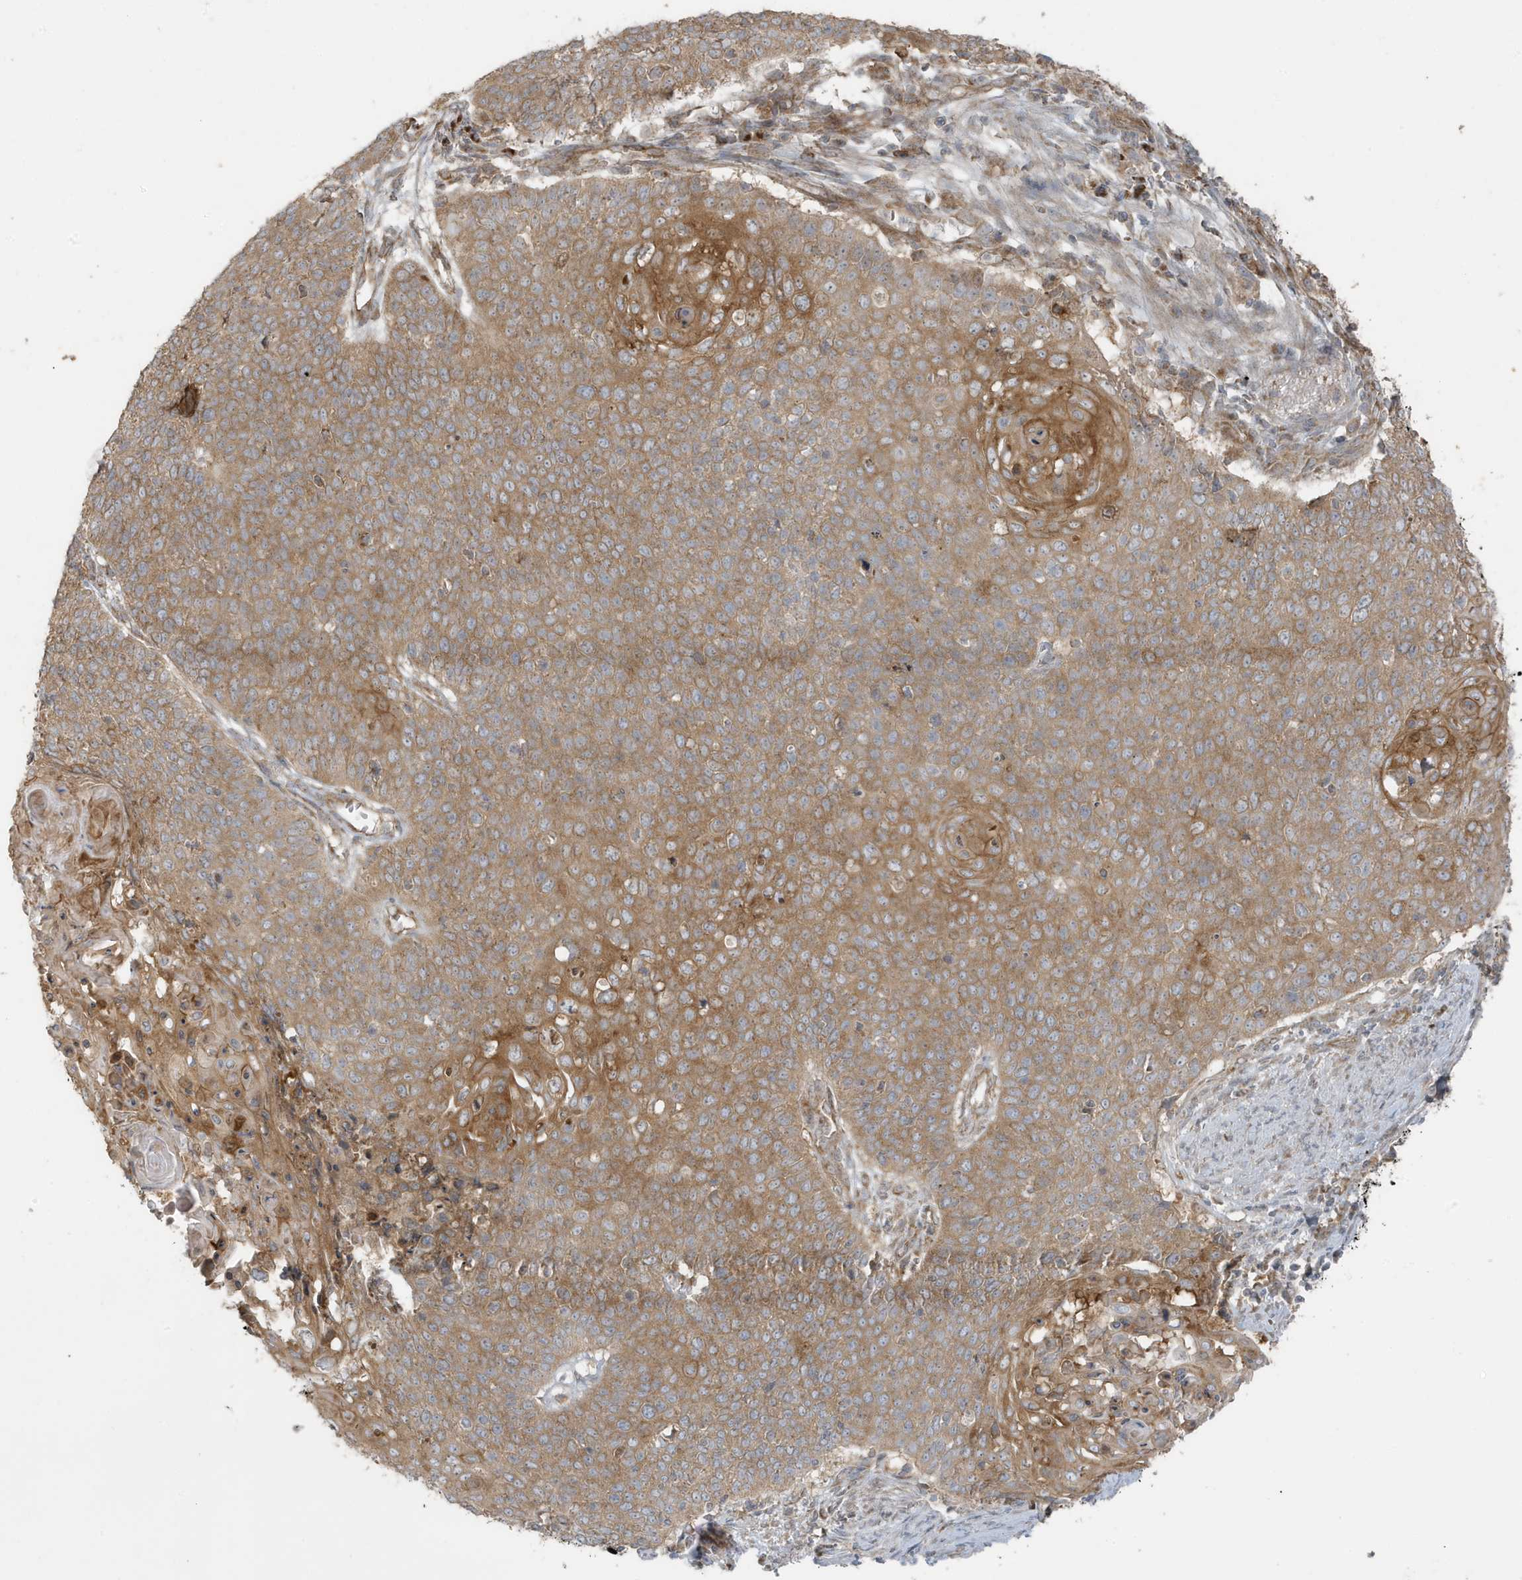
{"staining": {"intensity": "moderate", "quantity": ">75%", "location": "cytoplasmic/membranous"}, "tissue": "cervical cancer", "cell_type": "Tumor cells", "image_type": "cancer", "snomed": [{"axis": "morphology", "description": "Squamous cell carcinoma, NOS"}, {"axis": "topography", "description": "Cervix"}], "caption": "Cervical cancer (squamous cell carcinoma) stained for a protein (brown) demonstrates moderate cytoplasmic/membranous positive positivity in approximately >75% of tumor cells.", "gene": "GOLGA4", "patient": {"sex": "female", "age": 39}}